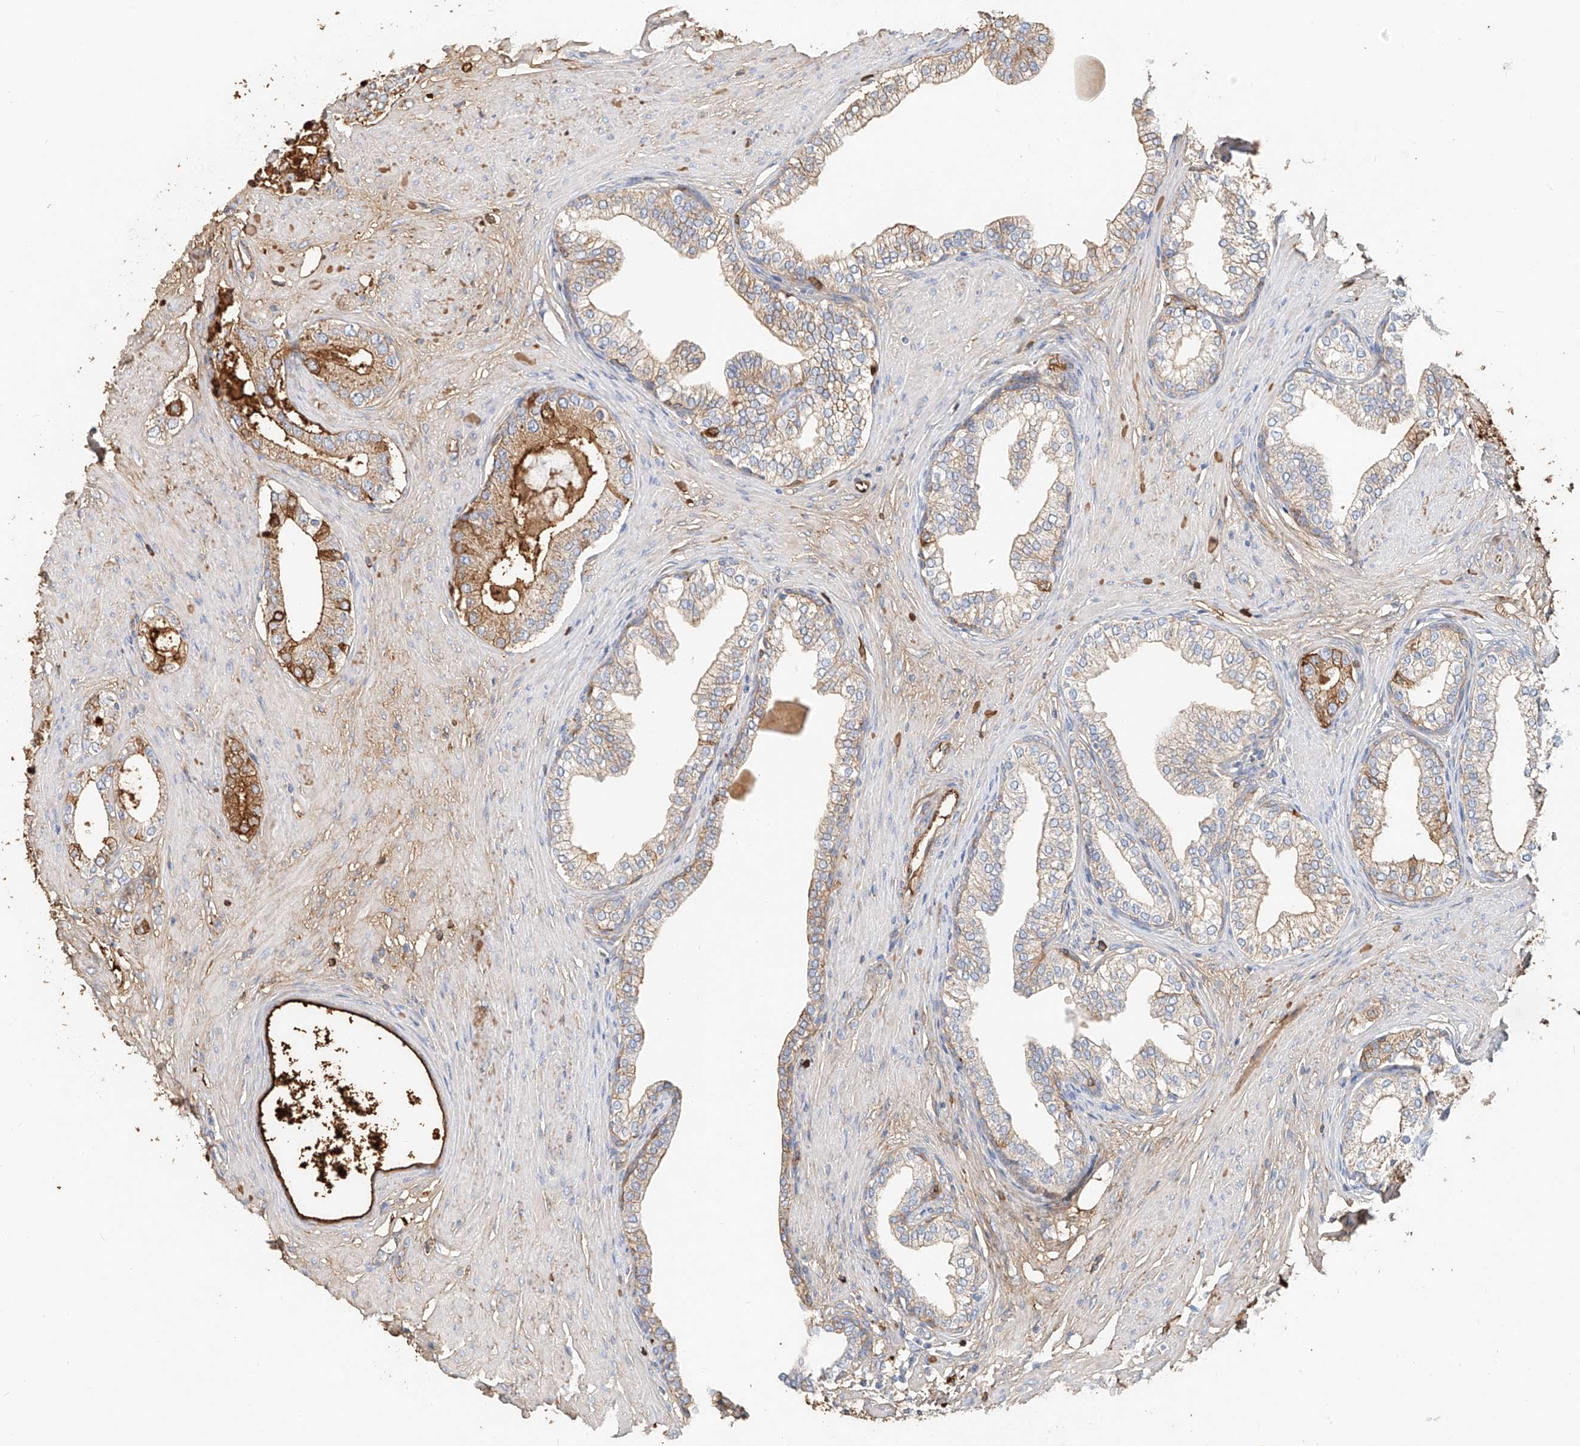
{"staining": {"intensity": "moderate", "quantity": "<25%", "location": "cytoplasmic/membranous"}, "tissue": "prostate cancer", "cell_type": "Tumor cells", "image_type": "cancer", "snomed": [{"axis": "morphology", "description": "Adenocarcinoma, High grade"}, {"axis": "topography", "description": "Prostate"}], "caption": "Tumor cells exhibit low levels of moderate cytoplasmic/membranous staining in about <25% of cells in human prostate cancer (high-grade adenocarcinoma).", "gene": "ZFP30", "patient": {"sex": "male", "age": 63}}